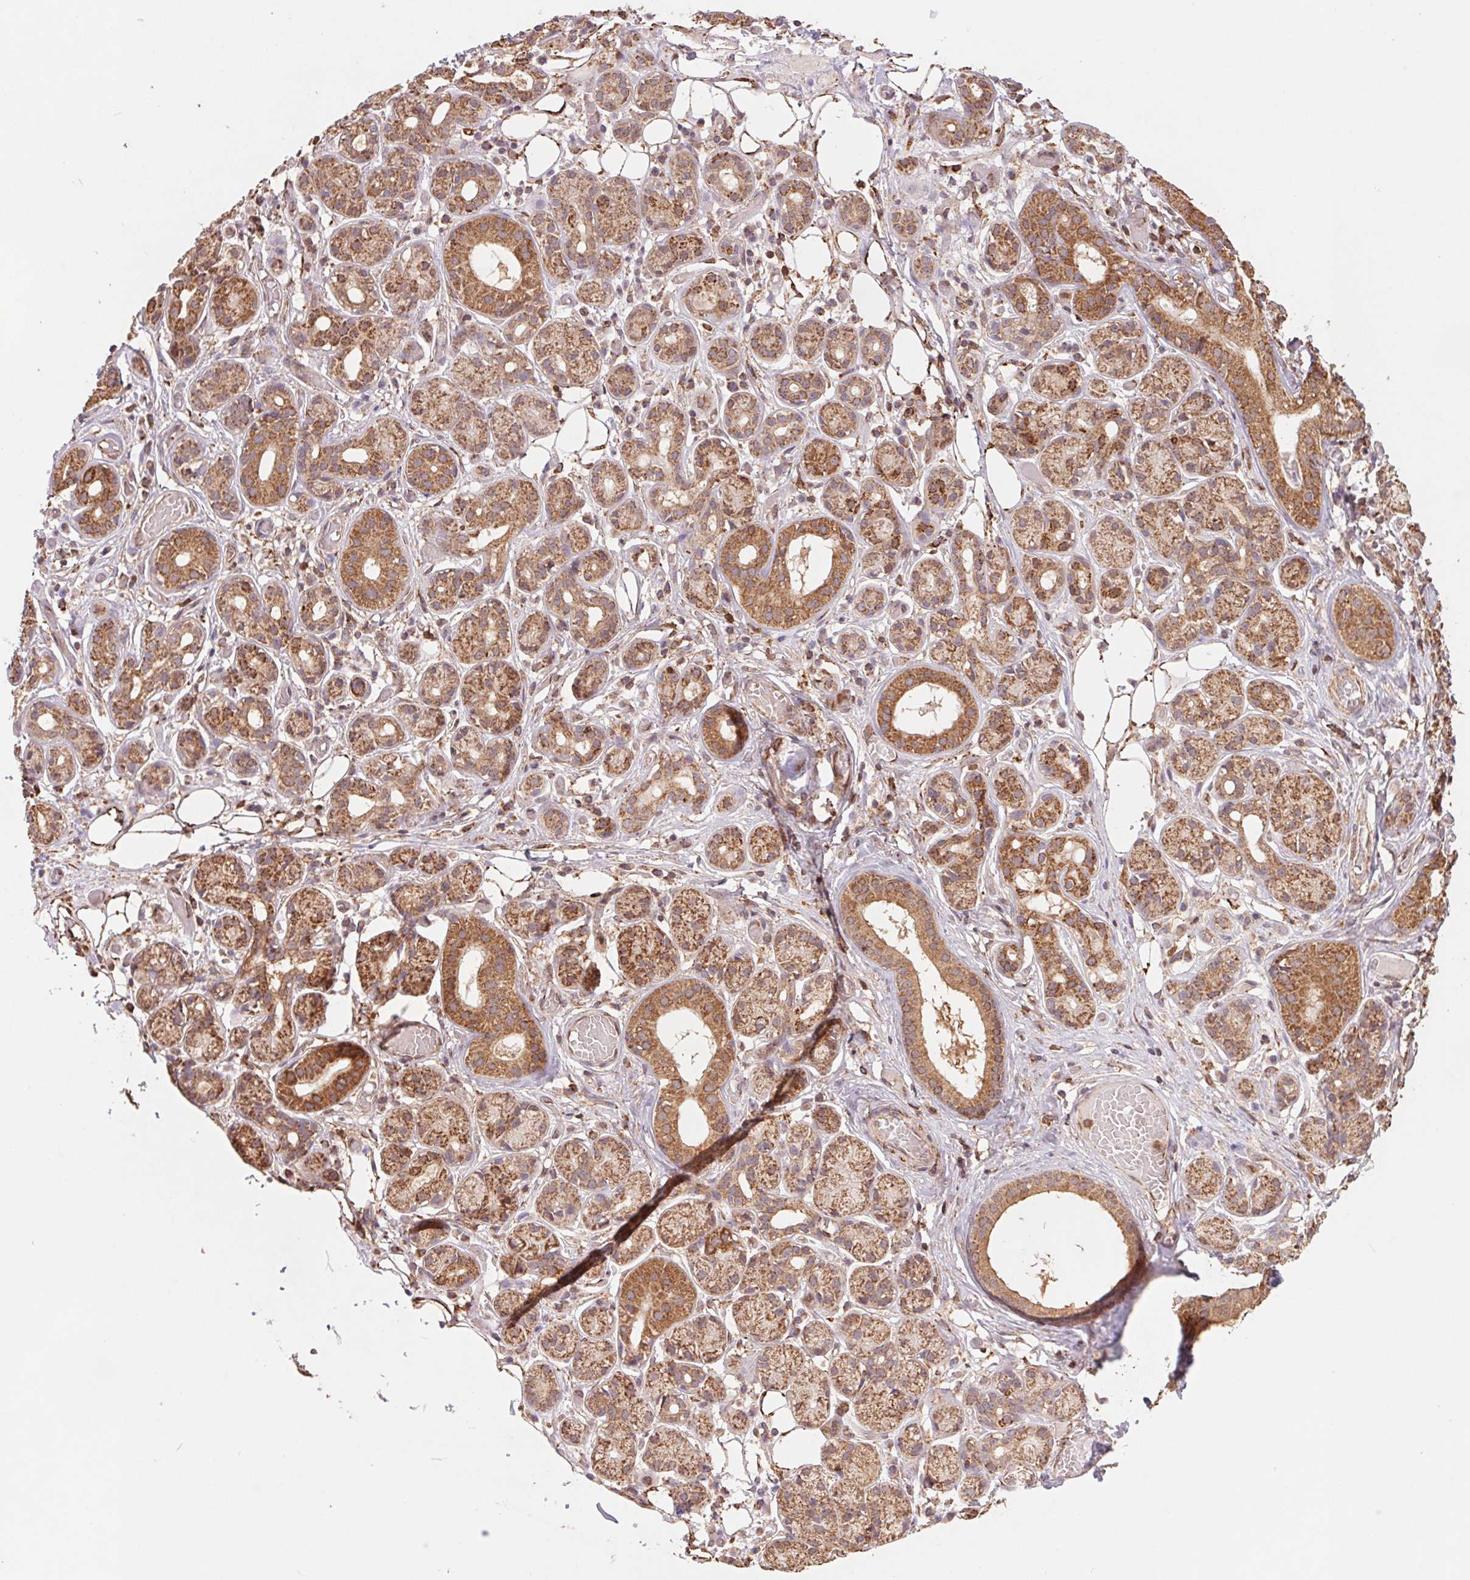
{"staining": {"intensity": "moderate", "quantity": ">75%", "location": "cytoplasmic/membranous"}, "tissue": "salivary gland", "cell_type": "Glandular cells", "image_type": "normal", "snomed": [{"axis": "morphology", "description": "Normal tissue, NOS"}, {"axis": "topography", "description": "Salivary gland"}, {"axis": "topography", "description": "Peripheral nerve tissue"}], "caption": "Moderate cytoplasmic/membranous positivity is identified in approximately >75% of glandular cells in unremarkable salivary gland. (DAB (3,3'-diaminobenzidine) = brown stain, brightfield microscopy at high magnification).", "gene": "URM1", "patient": {"sex": "male", "age": 71}}